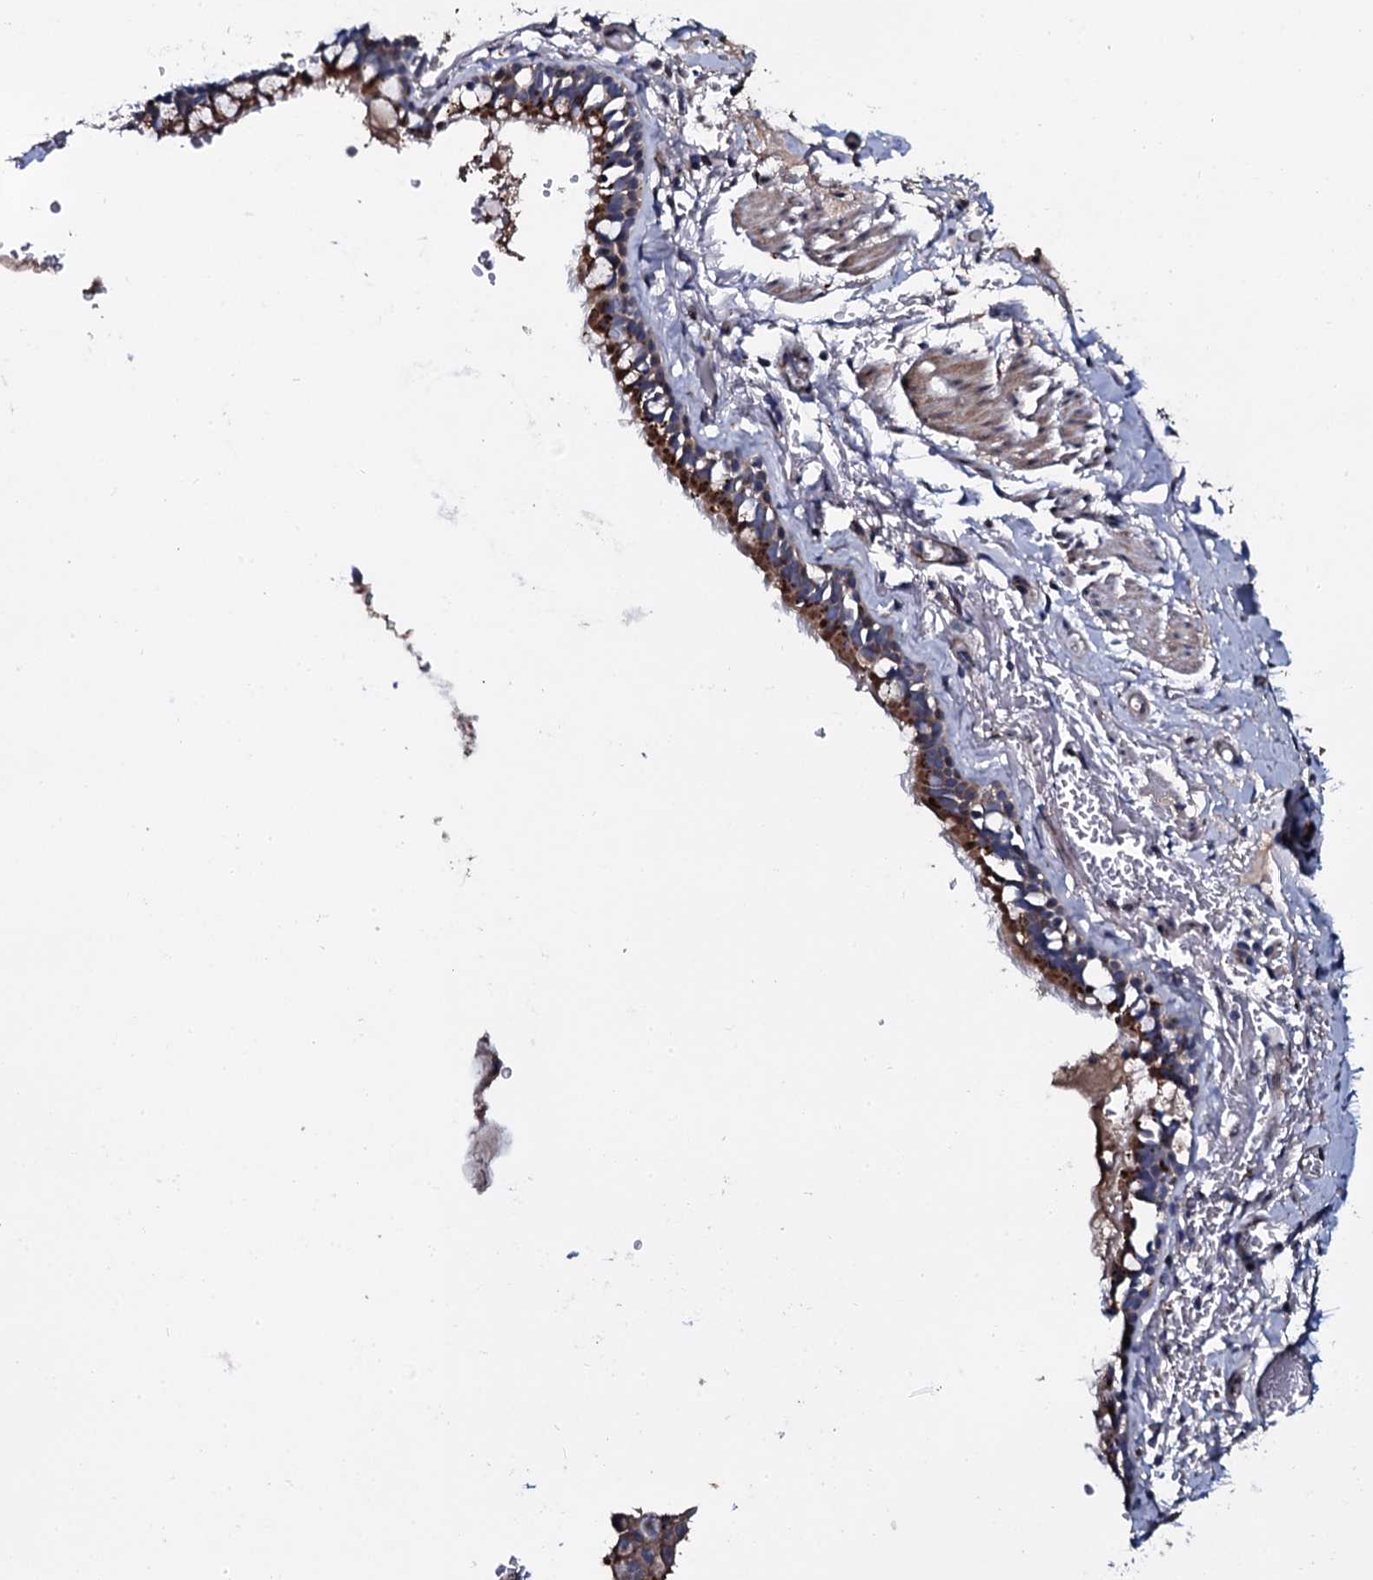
{"staining": {"intensity": "strong", "quantity": ">75%", "location": "cytoplasmic/membranous"}, "tissue": "bronchus", "cell_type": "Respiratory epithelial cells", "image_type": "normal", "snomed": [{"axis": "morphology", "description": "Normal tissue, NOS"}, {"axis": "topography", "description": "Cartilage tissue"}], "caption": "About >75% of respiratory epithelial cells in normal human bronchus display strong cytoplasmic/membranous protein positivity as visualized by brown immunohistochemical staining.", "gene": "PLET1", "patient": {"sex": "male", "age": 63}}